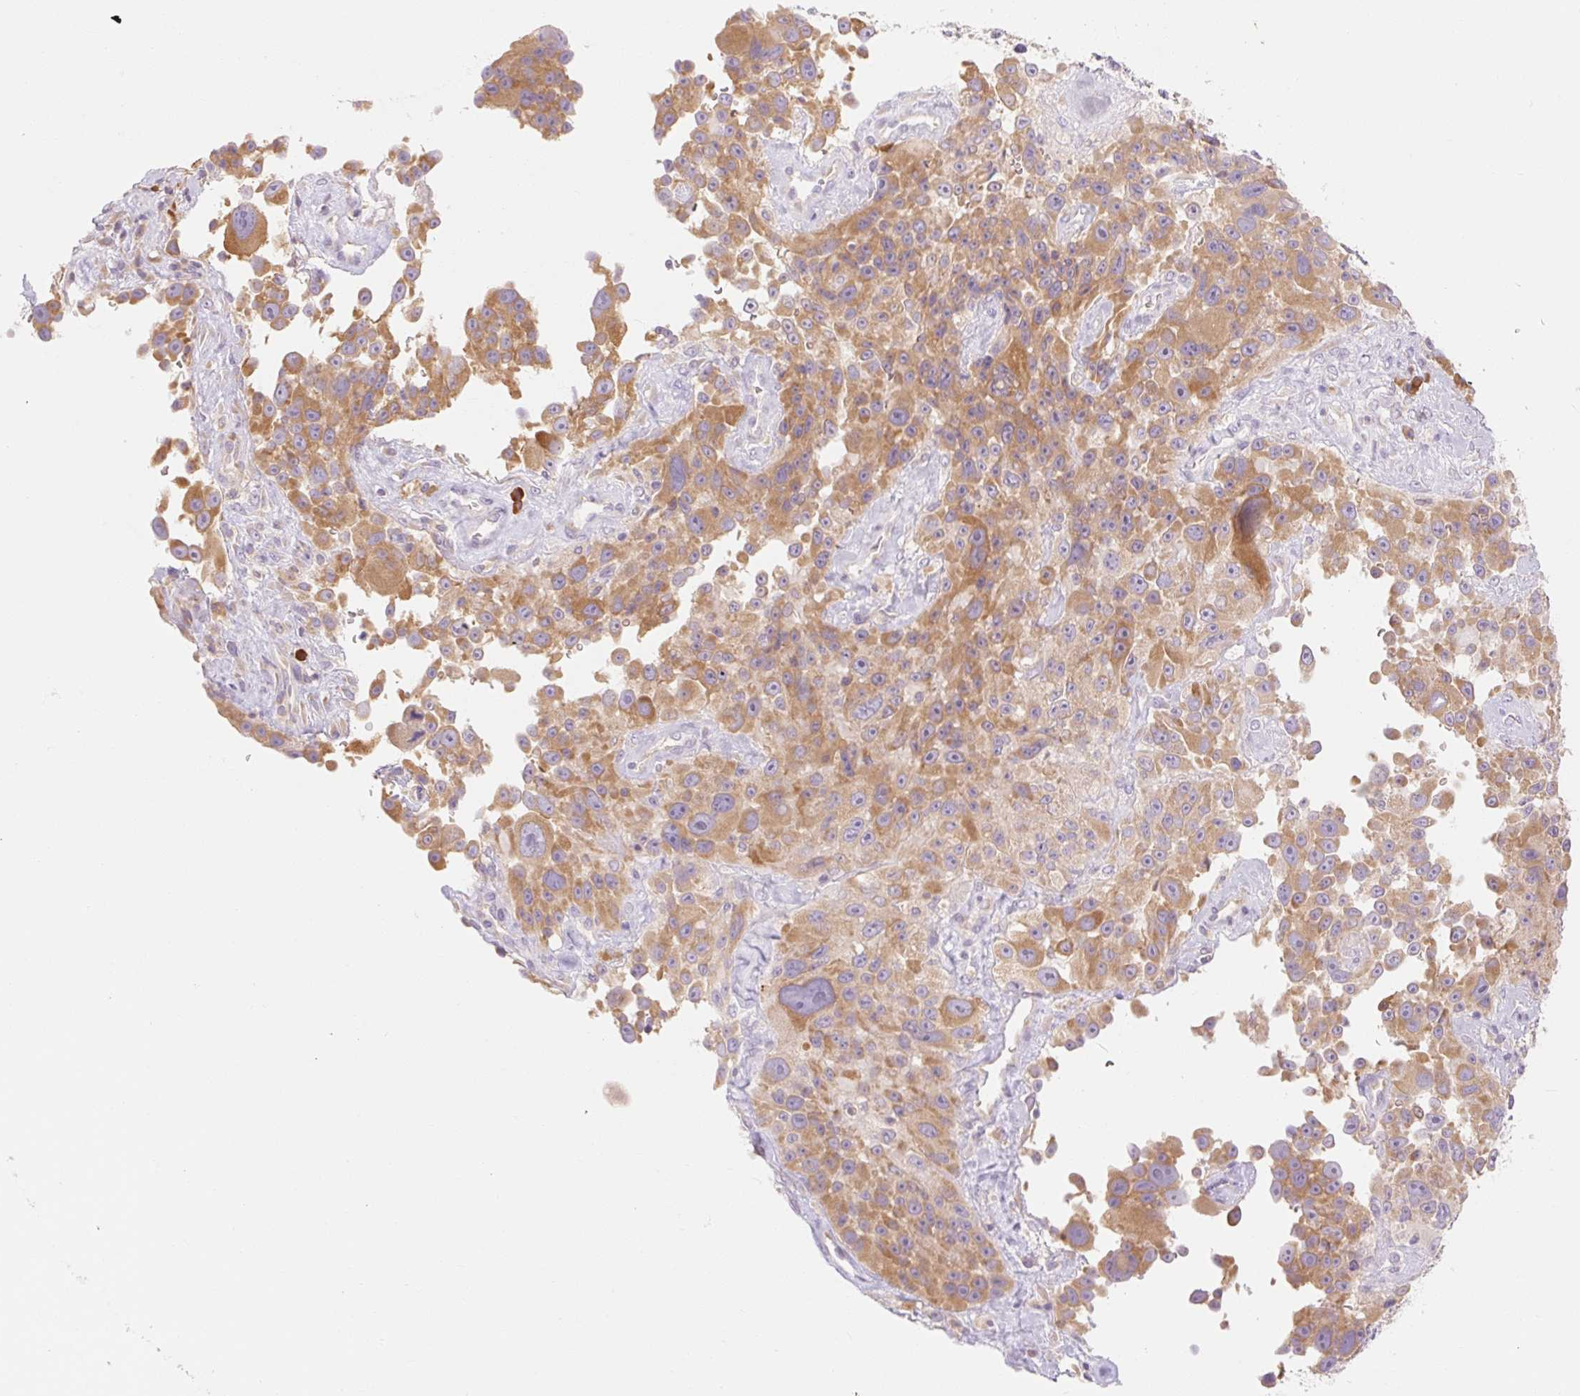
{"staining": {"intensity": "moderate", "quantity": ">75%", "location": "cytoplasmic/membranous"}, "tissue": "melanoma", "cell_type": "Tumor cells", "image_type": "cancer", "snomed": [{"axis": "morphology", "description": "Malignant melanoma, Metastatic site"}, {"axis": "topography", "description": "Lymph node"}], "caption": "A histopathology image of human malignant melanoma (metastatic site) stained for a protein shows moderate cytoplasmic/membranous brown staining in tumor cells.", "gene": "MYO1D", "patient": {"sex": "male", "age": 62}}